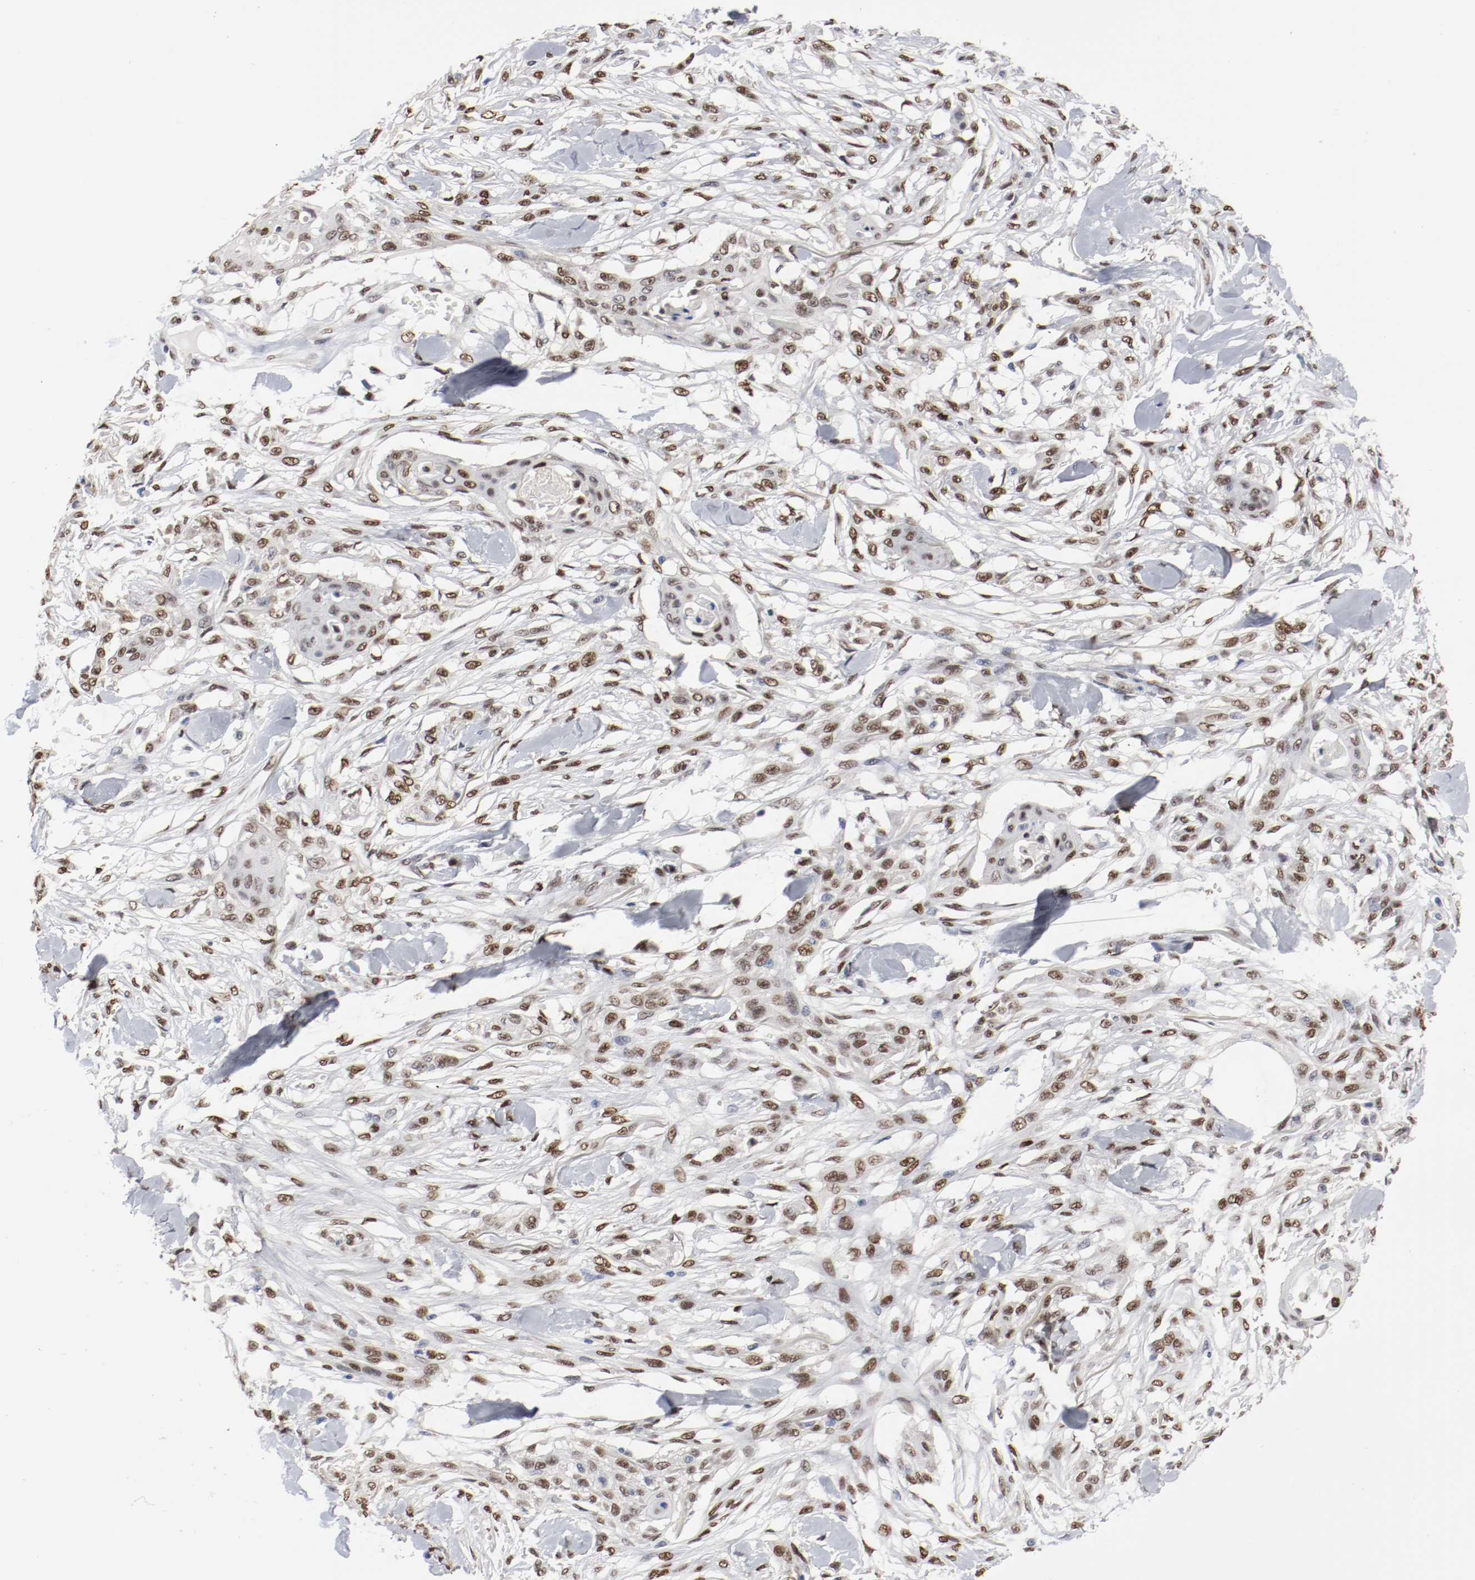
{"staining": {"intensity": "moderate", "quantity": ">75%", "location": "nuclear"}, "tissue": "skin cancer", "cell_type": "Tumor cells", "image_type": "cancer", "snomed": [{"axis": "morphology", "description": "Normal tissue, NOS"}, {"axis": "morphology", "description": "Squamous cell carcinoma, NOS"}, {"axis": "topography", "description": "Skin"}], "caption": "Skin cancer stained with a protein marker reveals moderate staining in tumor cells.", "gene": "FOSL2", "patient": {"sex": "female", "age": 59}}